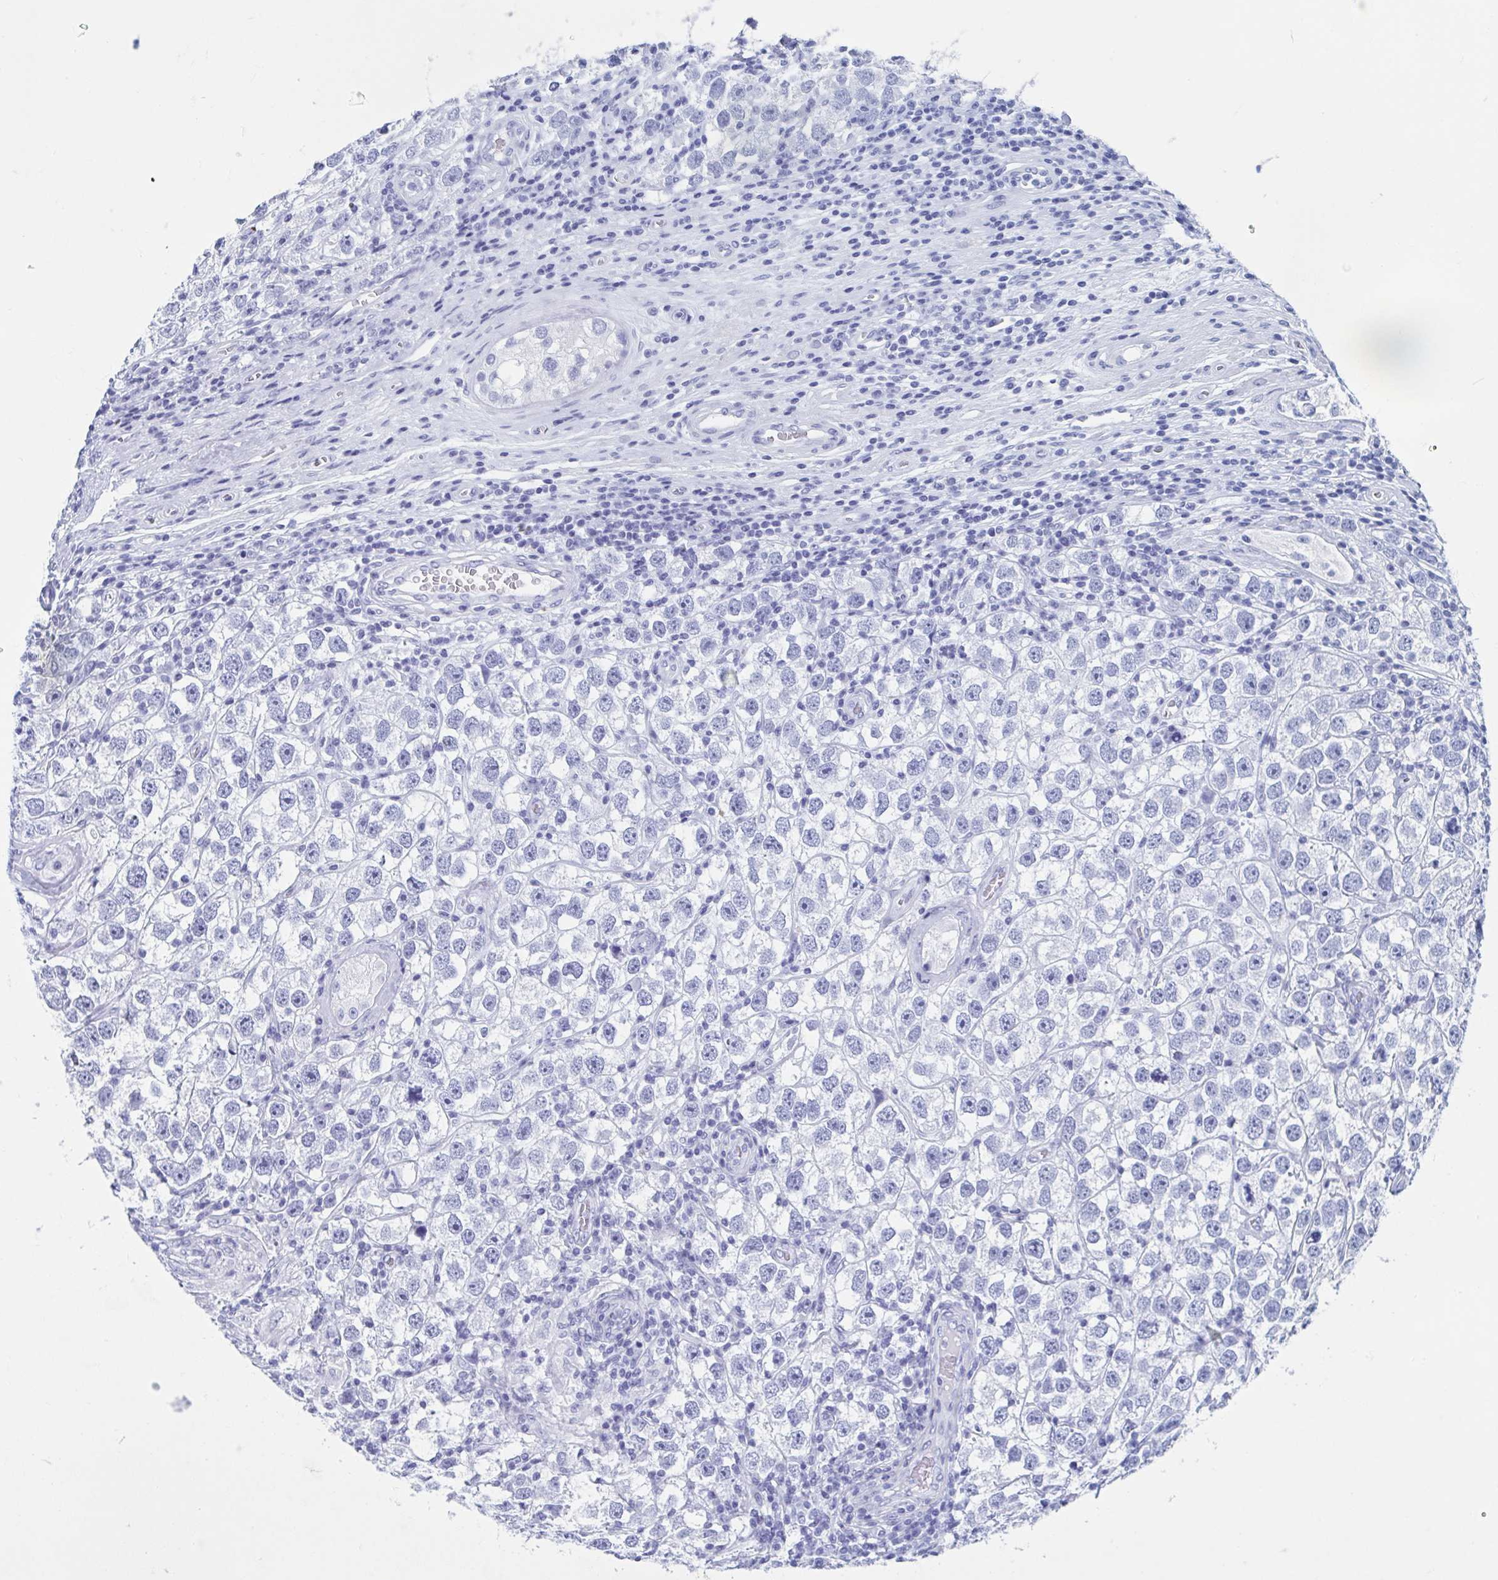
{"staining": {"intensity": "negative", "quantity": "none", "location": "none"}, "tissue": "testis cancer", "cell_type": "Tumor cells", "image_type": "cancer", "snomed": [{"axis": "morphology", "description": "Seminoma, NOS"}, {"axis": "topography", "description": "Testis"}], "caption": "Immunohistochemistry of human testis seminoma shows no expression in tumor cells.", "gene": "C10orf53", "patient": {"sex": "male", "age": 26}}